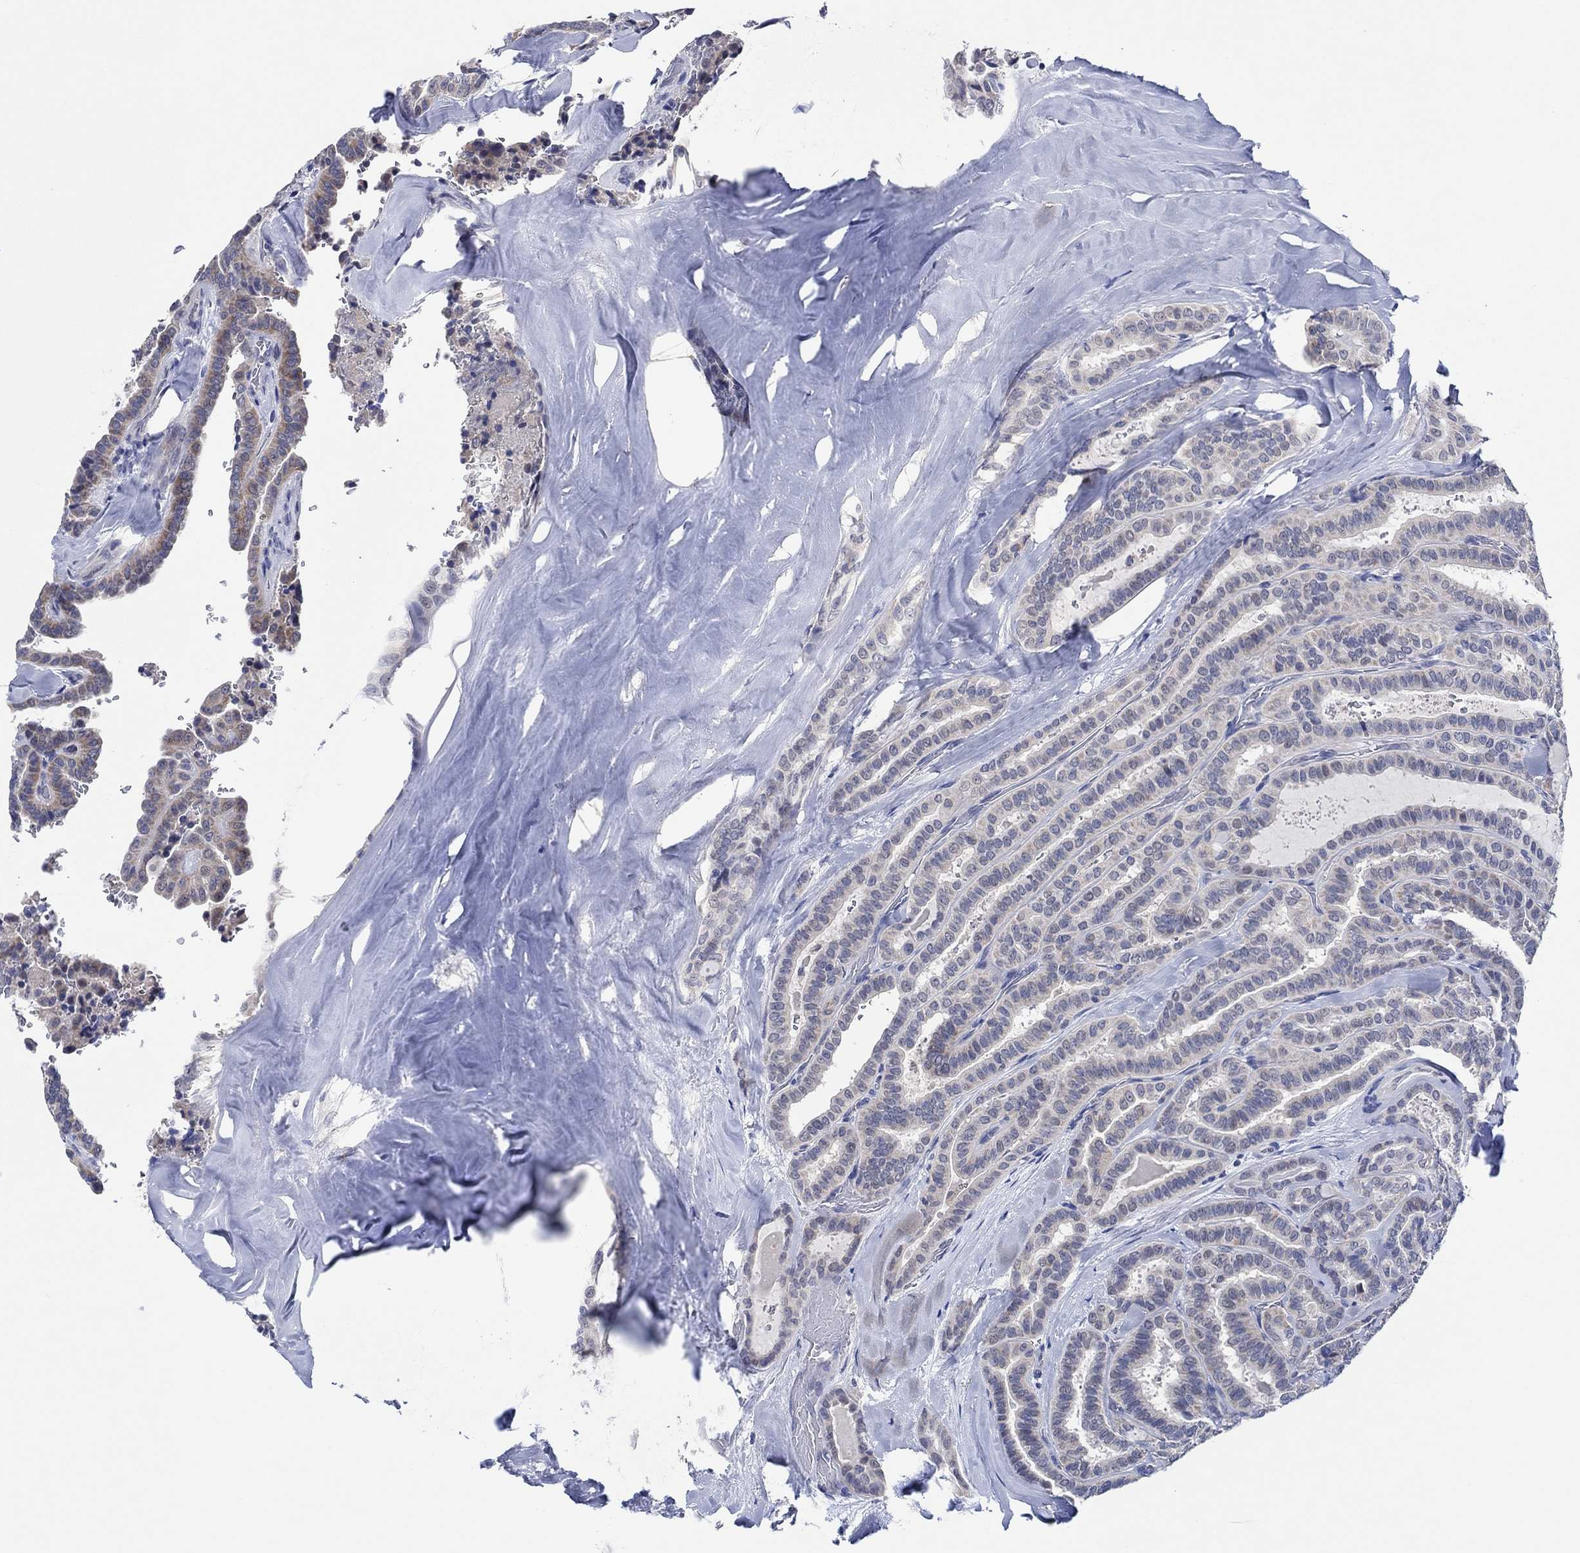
{"staining": {"intensity": "moderate", "quantity": "25%-75%", "location": "cytoplasmic/membranous"}, "tissue": "thyroid cancer", "cell_type": "Tumor cells", "image_type": "cancer", "snomed": [{"axis": "morphology", "description": "Papillary adenocarcinoma, NOS"}, {"axis": "topography", "description": "Thyroid gland"}], "caption": "Thyroid cancer tissue reveals moderate cytoplasmic/membranous expression in about 25%-75% of tumor cells, visualized by immunohistochemistry. (Brightfield microscopy of DAB IHC at high magnification).", "gene": "PRRT3", "patient": {"sex": "female", "age": 39}}